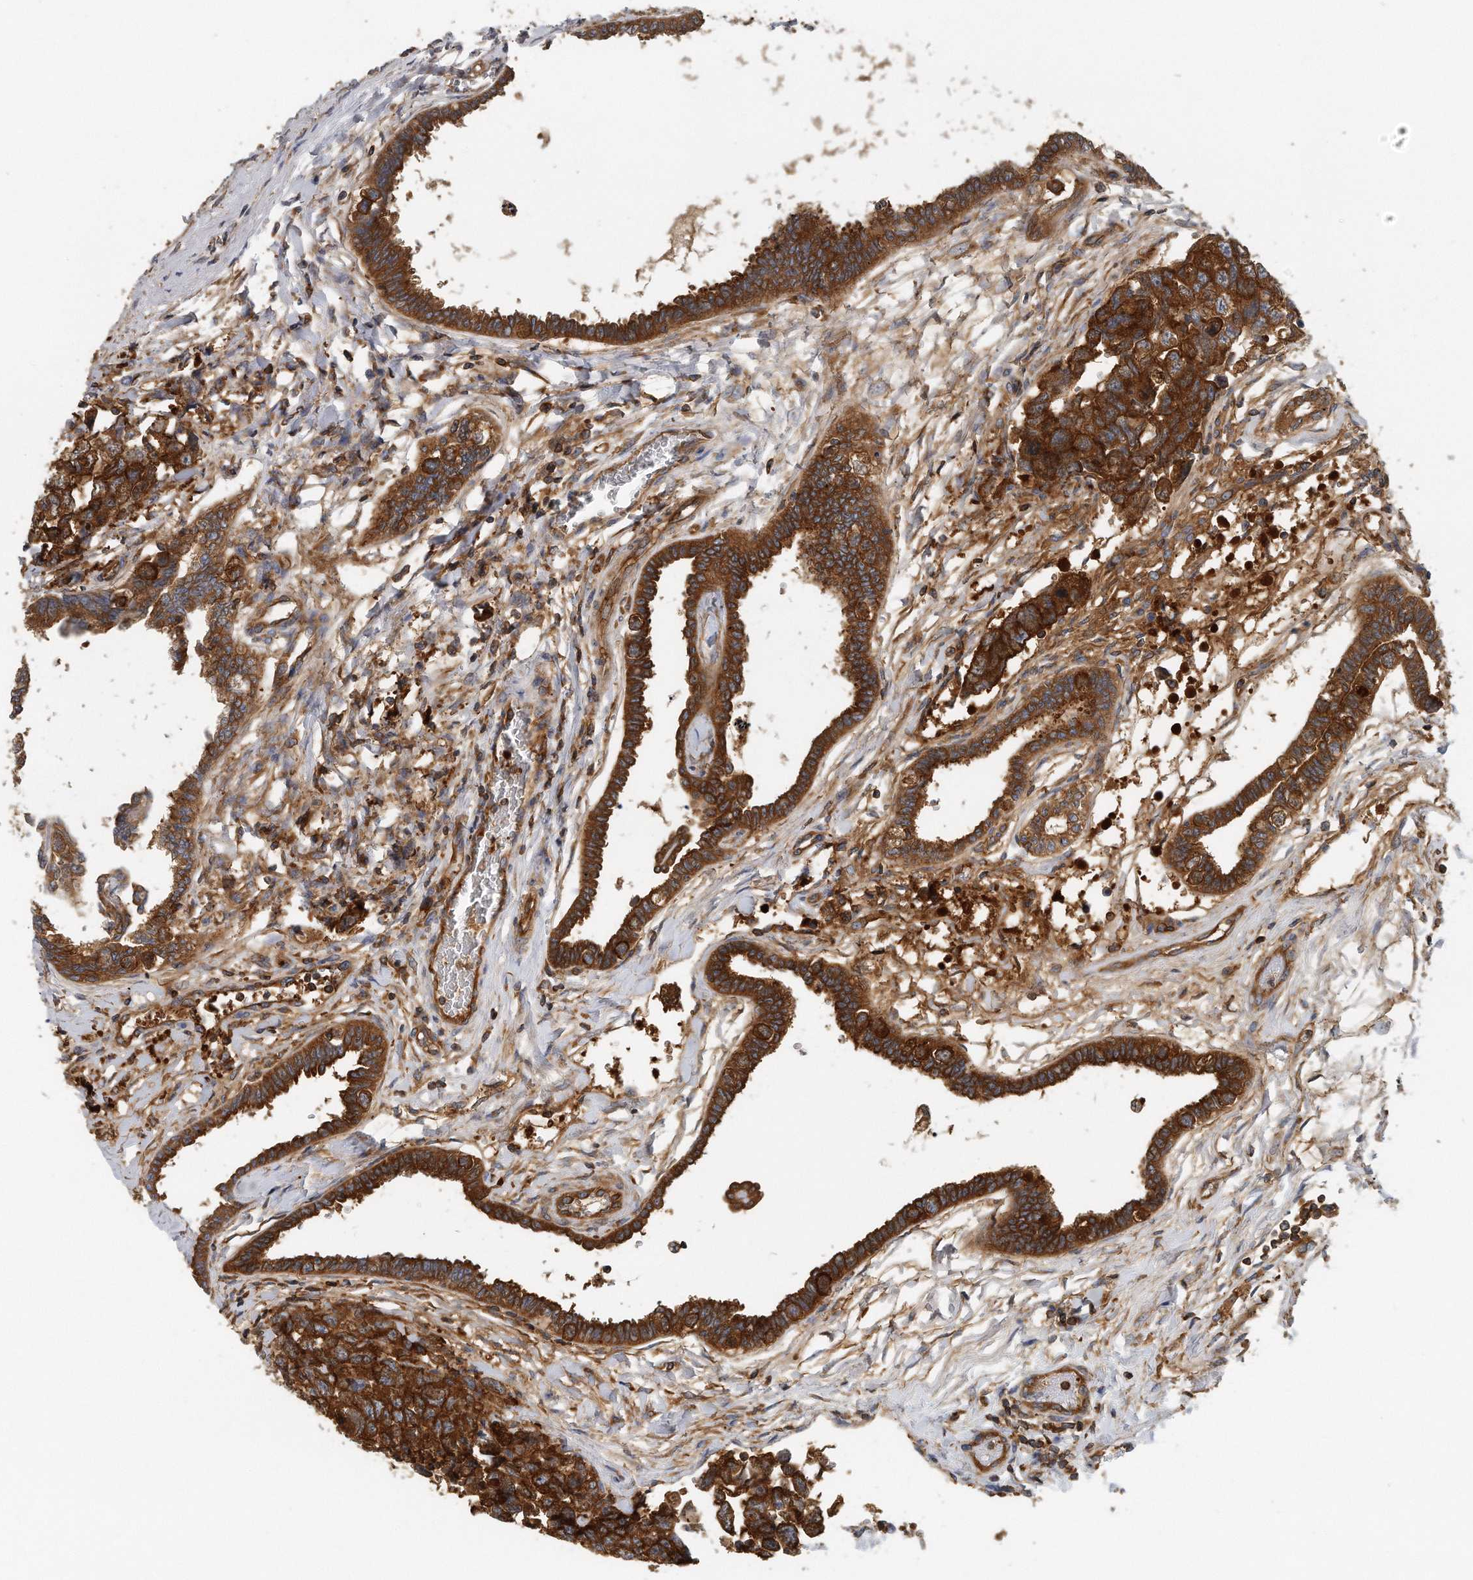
{"staining": {"intensity": "strong", "quantity": ">75%", "location": "cytoplasmic/membranous"}, "tissue": "testis cancer", "cell_type": "Tumor cells", "image_type": "cancer", "snomed": [{"axis": "morphology", "description": "Carcinoma, Embryonal, NOS"}, {"axis": "topography", "description": "Testis"}], "caption": "This is a micrograph of immunohistochemistry (IHC) staining of testis cancer, which shows strong positivity in the cytoplasmic/membranous of tumor cells.", "gene": "EIF3I", "patient": {"sex": "male", "age": 31}}